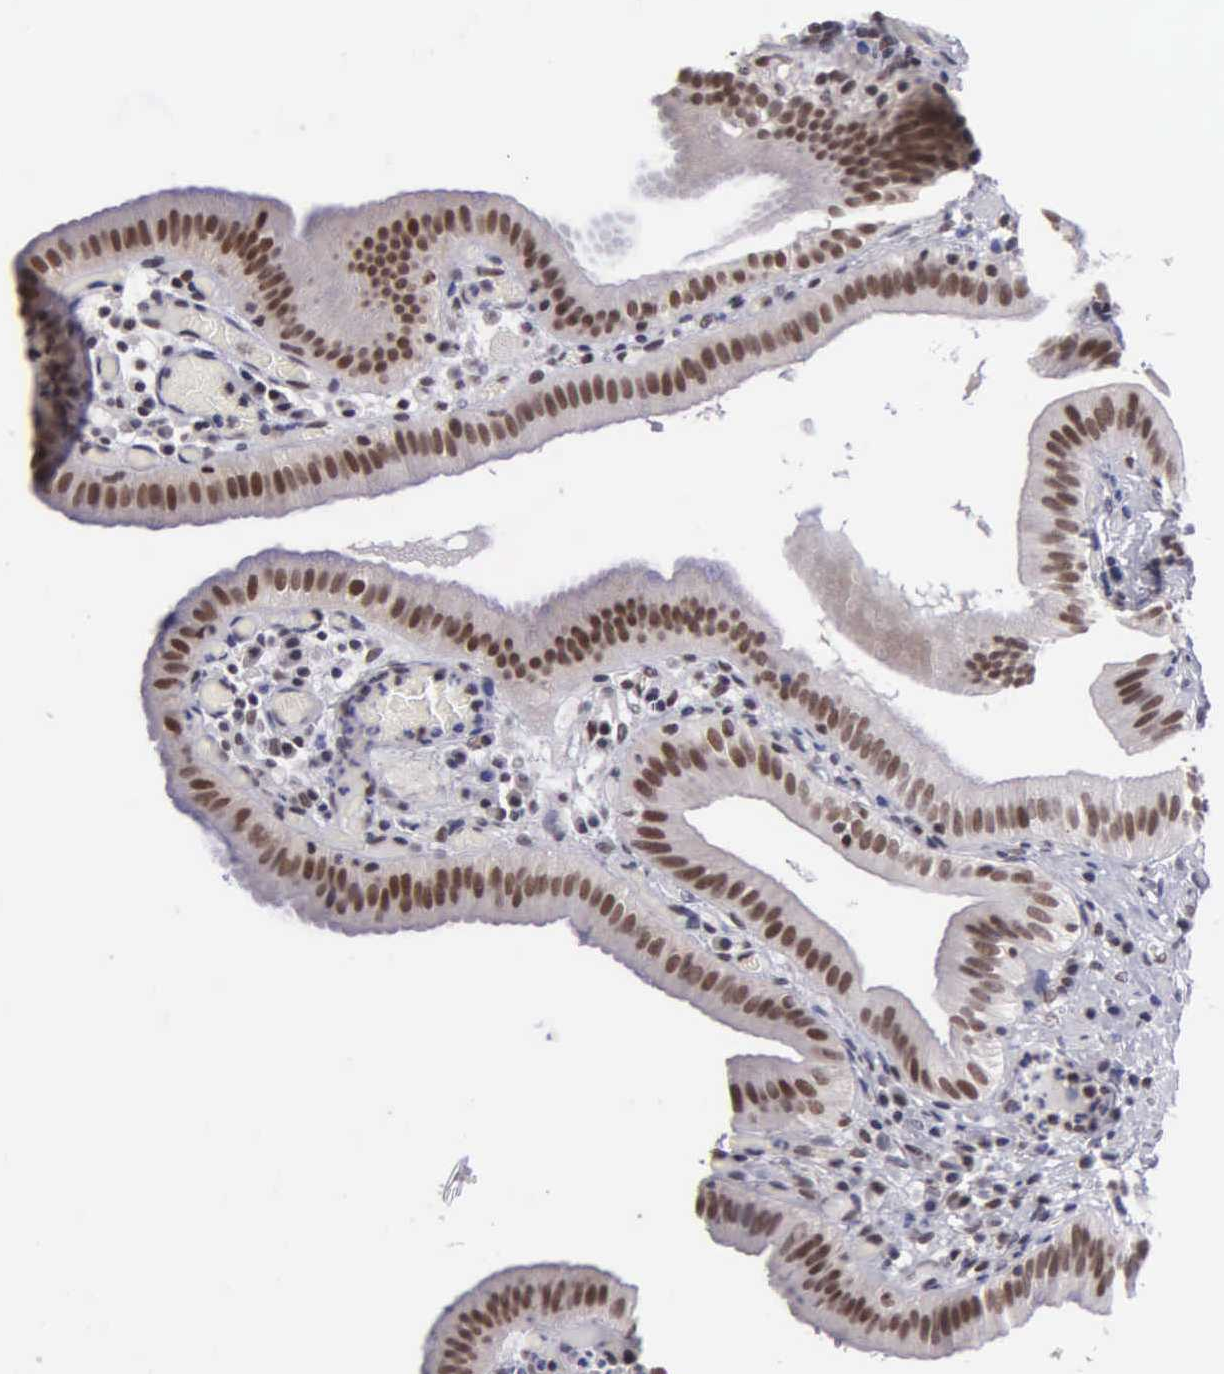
{"staining": {"intensity": "moderate", "quantity": ">75%", "location": "nuclear"}, "tissue": "gallbladder", "cell_type": "Glandular cells", "image_type": "normal", "snomed": [{"axis": "morphology", "description": "Normal tissue, NOS"}, {"axis": "topography", "description": "Gallbladder"}], "caption": "The image shows immunohistochemical staining of unremarkable gallbladder. There is moderate nuclear staining is appreciated in about >75% of glandular cells.", "gene": "UBR7", "patient": {"sex": "female", "age": 76}}